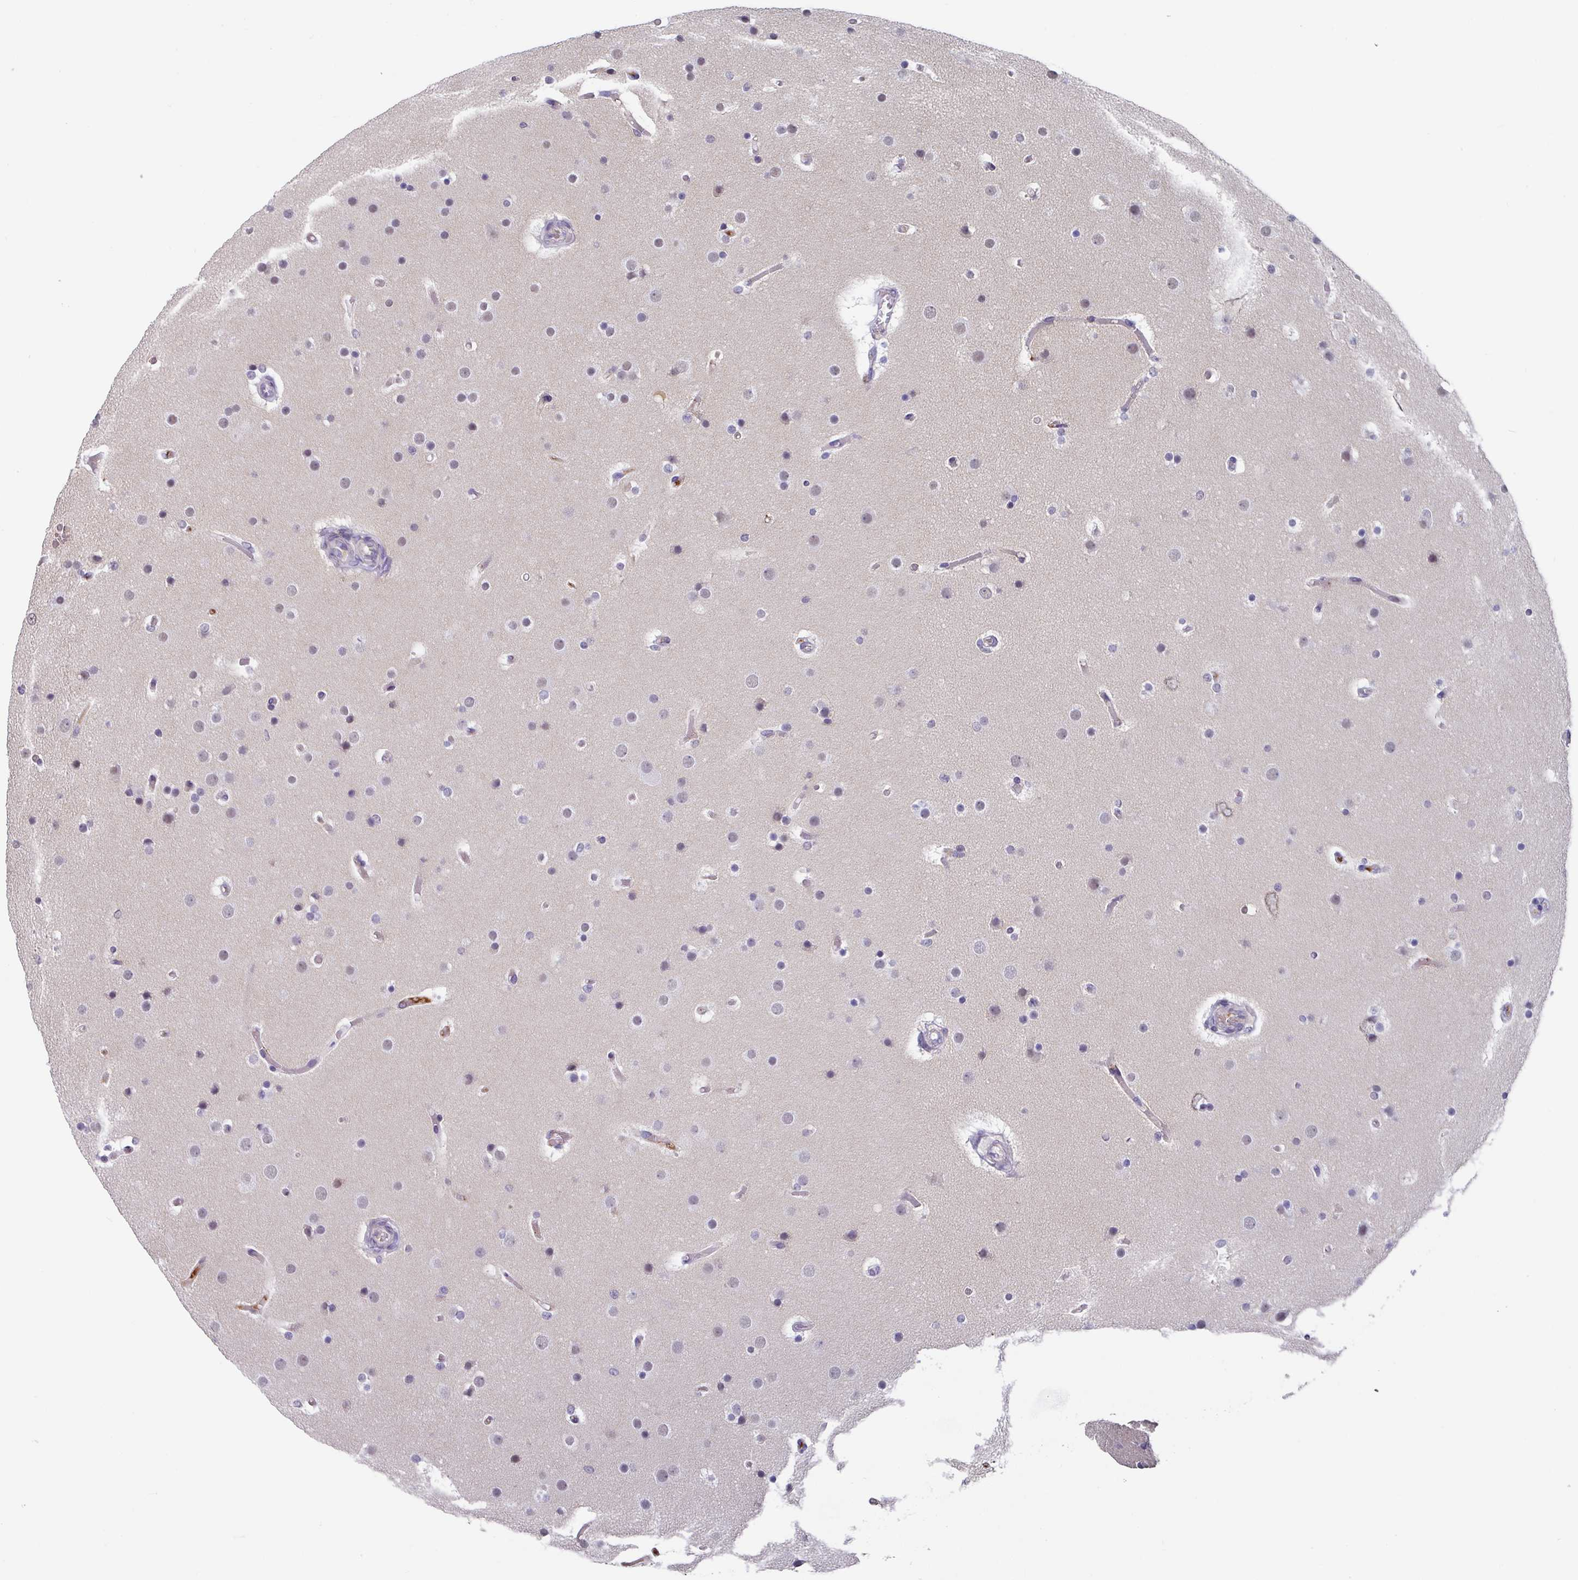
{"staining": {"intensity": "negative", "quantity": "none", "location": "none"}, "tissue": "glioma", "cell_type": "Tumor cells", "image_type": "cancer", "snomed": [{"axis": "morphology", "description": "Glioma, malignant, High grade"}, {"axis": "topography", "description": "Cerebral cortex"}], "caption": "The immunohistochemistry (IHC) image has no significant positivity in tumor cells of glioma tissue.", "gene": "C1QB", "patient": {"sex": "female", "age": 36}}